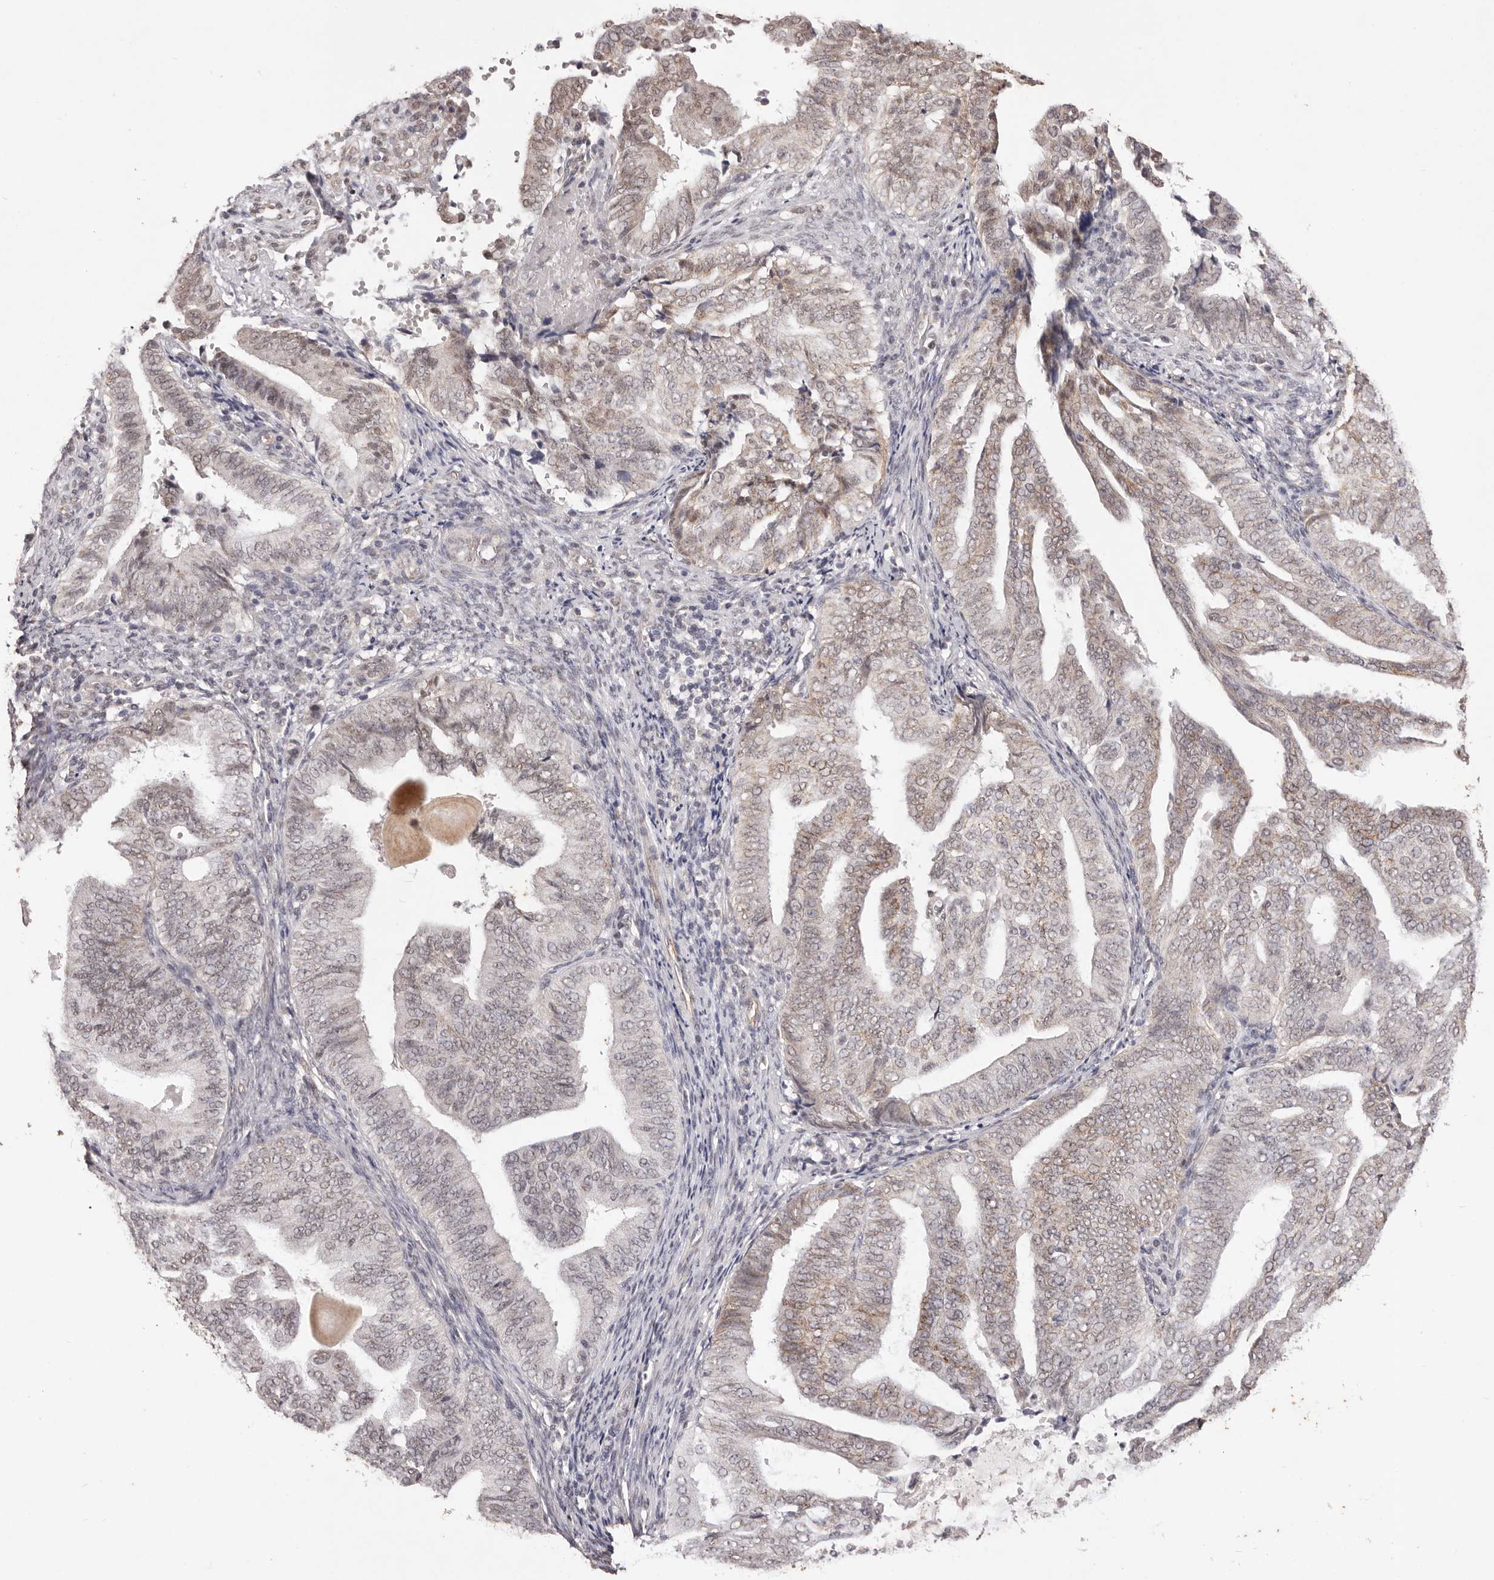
{"staining": {"intensity": "weak", "quantity": "25%-75%", "location": "cytoplasmic/membranous,nuclear"}, "tissue": "endometrial cancer", "cell_type": "Tumor cells", "image_type": "cancer", "snomed": [{"axis": "morphology", "description": "Adenocarcinoma, NOS"}, {"axis": "topography", "description": "Endometrium"}], "caption": "This is an image of immunohistochemistry staining of endometrial cancer, which shows weak staining in the cytoplasmic/membranous and nuclear of tumor cells.", "gene": "RPS6KA5", "patient": {"sex": "female", "age": 58}}